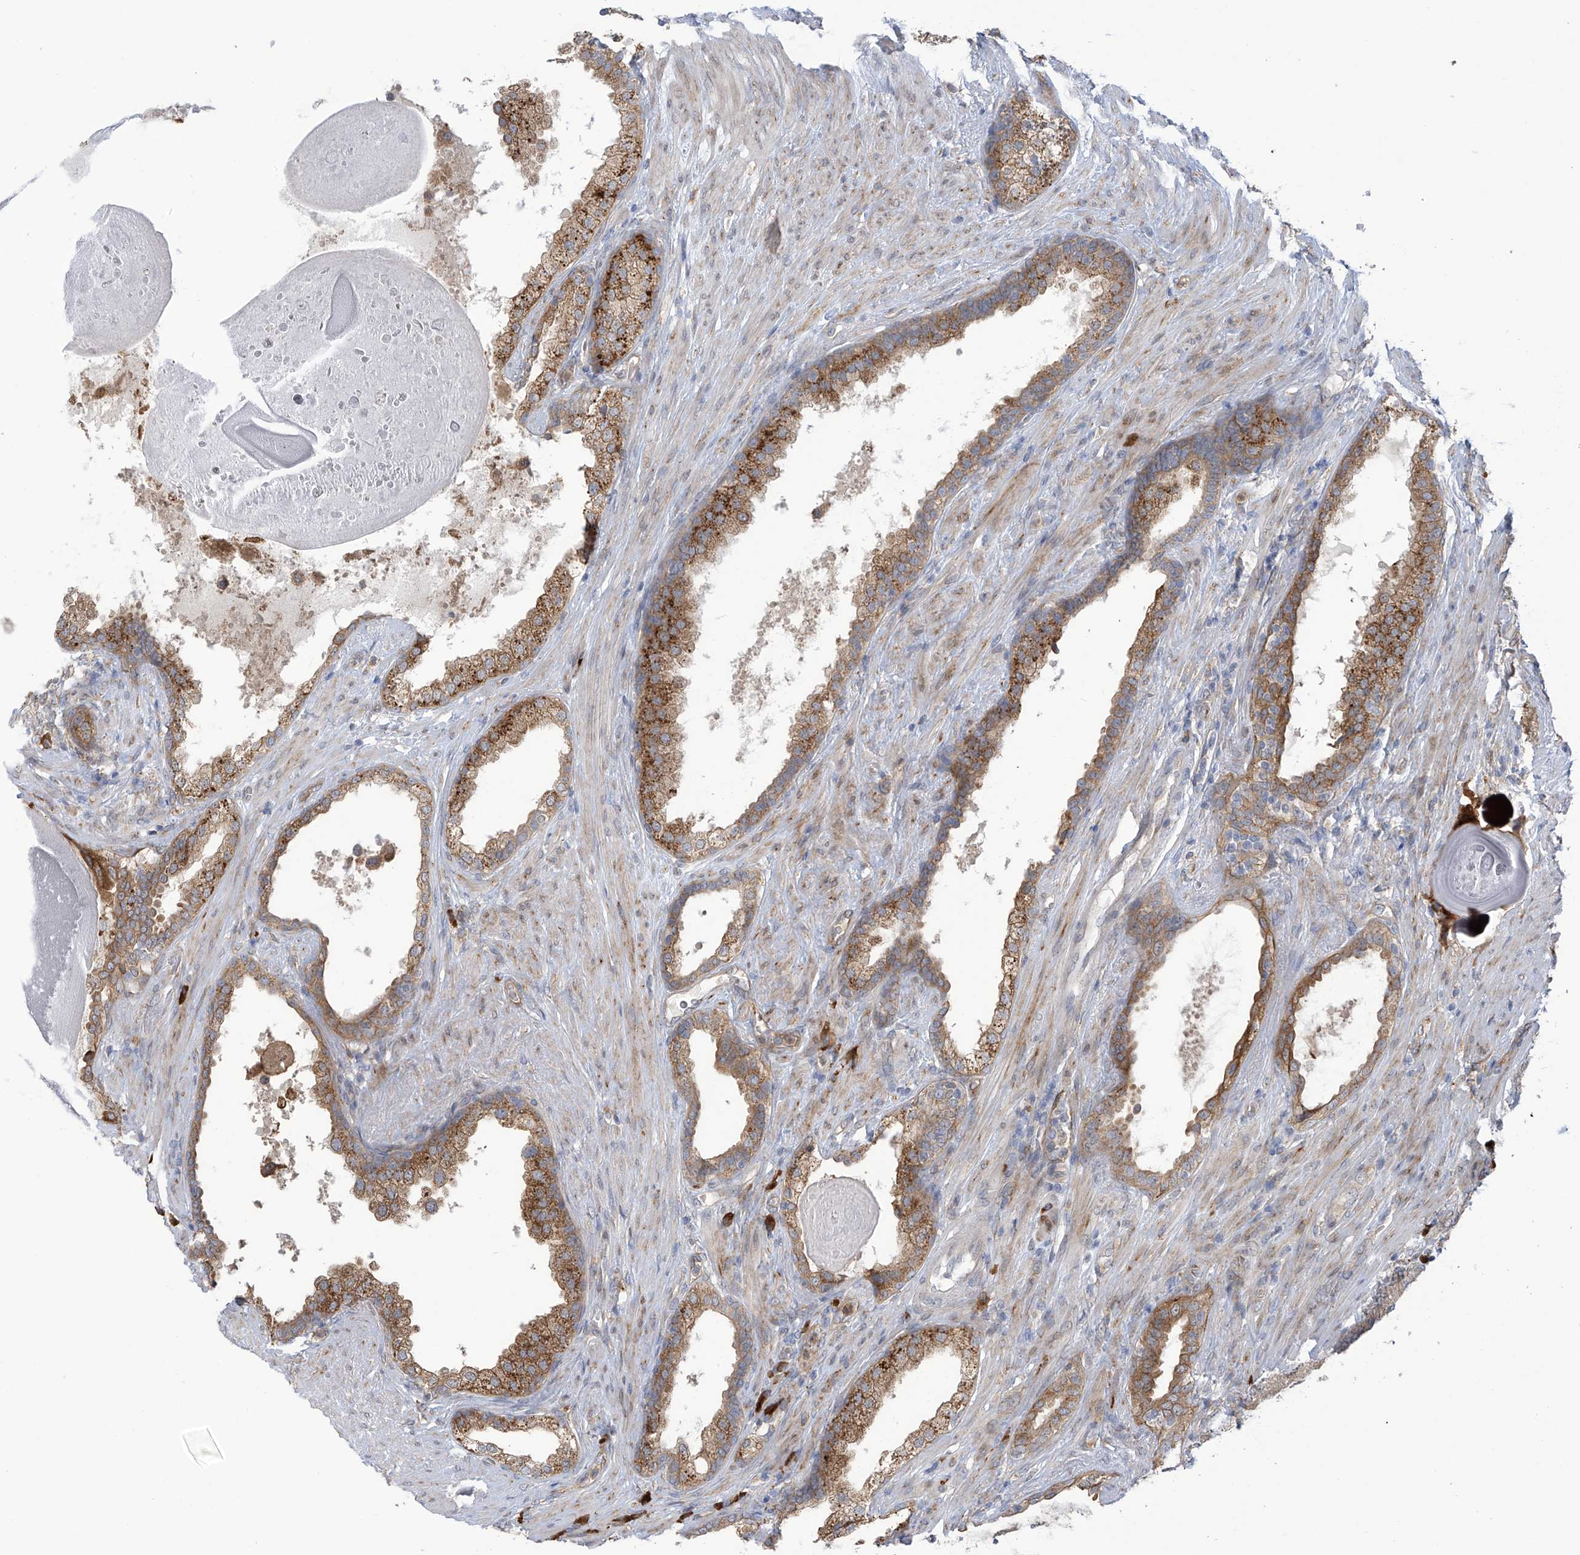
{"staining": {"intensity": "moderate", "quantity": "25%-75%", "location": "cytoplasmic/membranous"}, "tissue": "prostate cancer", "cell_type": "Tumor cells", "image_type": "cancer", "snomed": [{"axis": "morphology", "description": "Adenocarcinoma, High grade"}, {"axis": "topography", "description": "Prostate"}], "caption": "The image shows immunohistochemical staining of prostate cancer. There is moderate cytoplasmic/membranous positivity is seen in approximately 25%-75% of tumor cells.", "gene": "KIAA1522", "patient": {"sex": "male", "age": 70}}